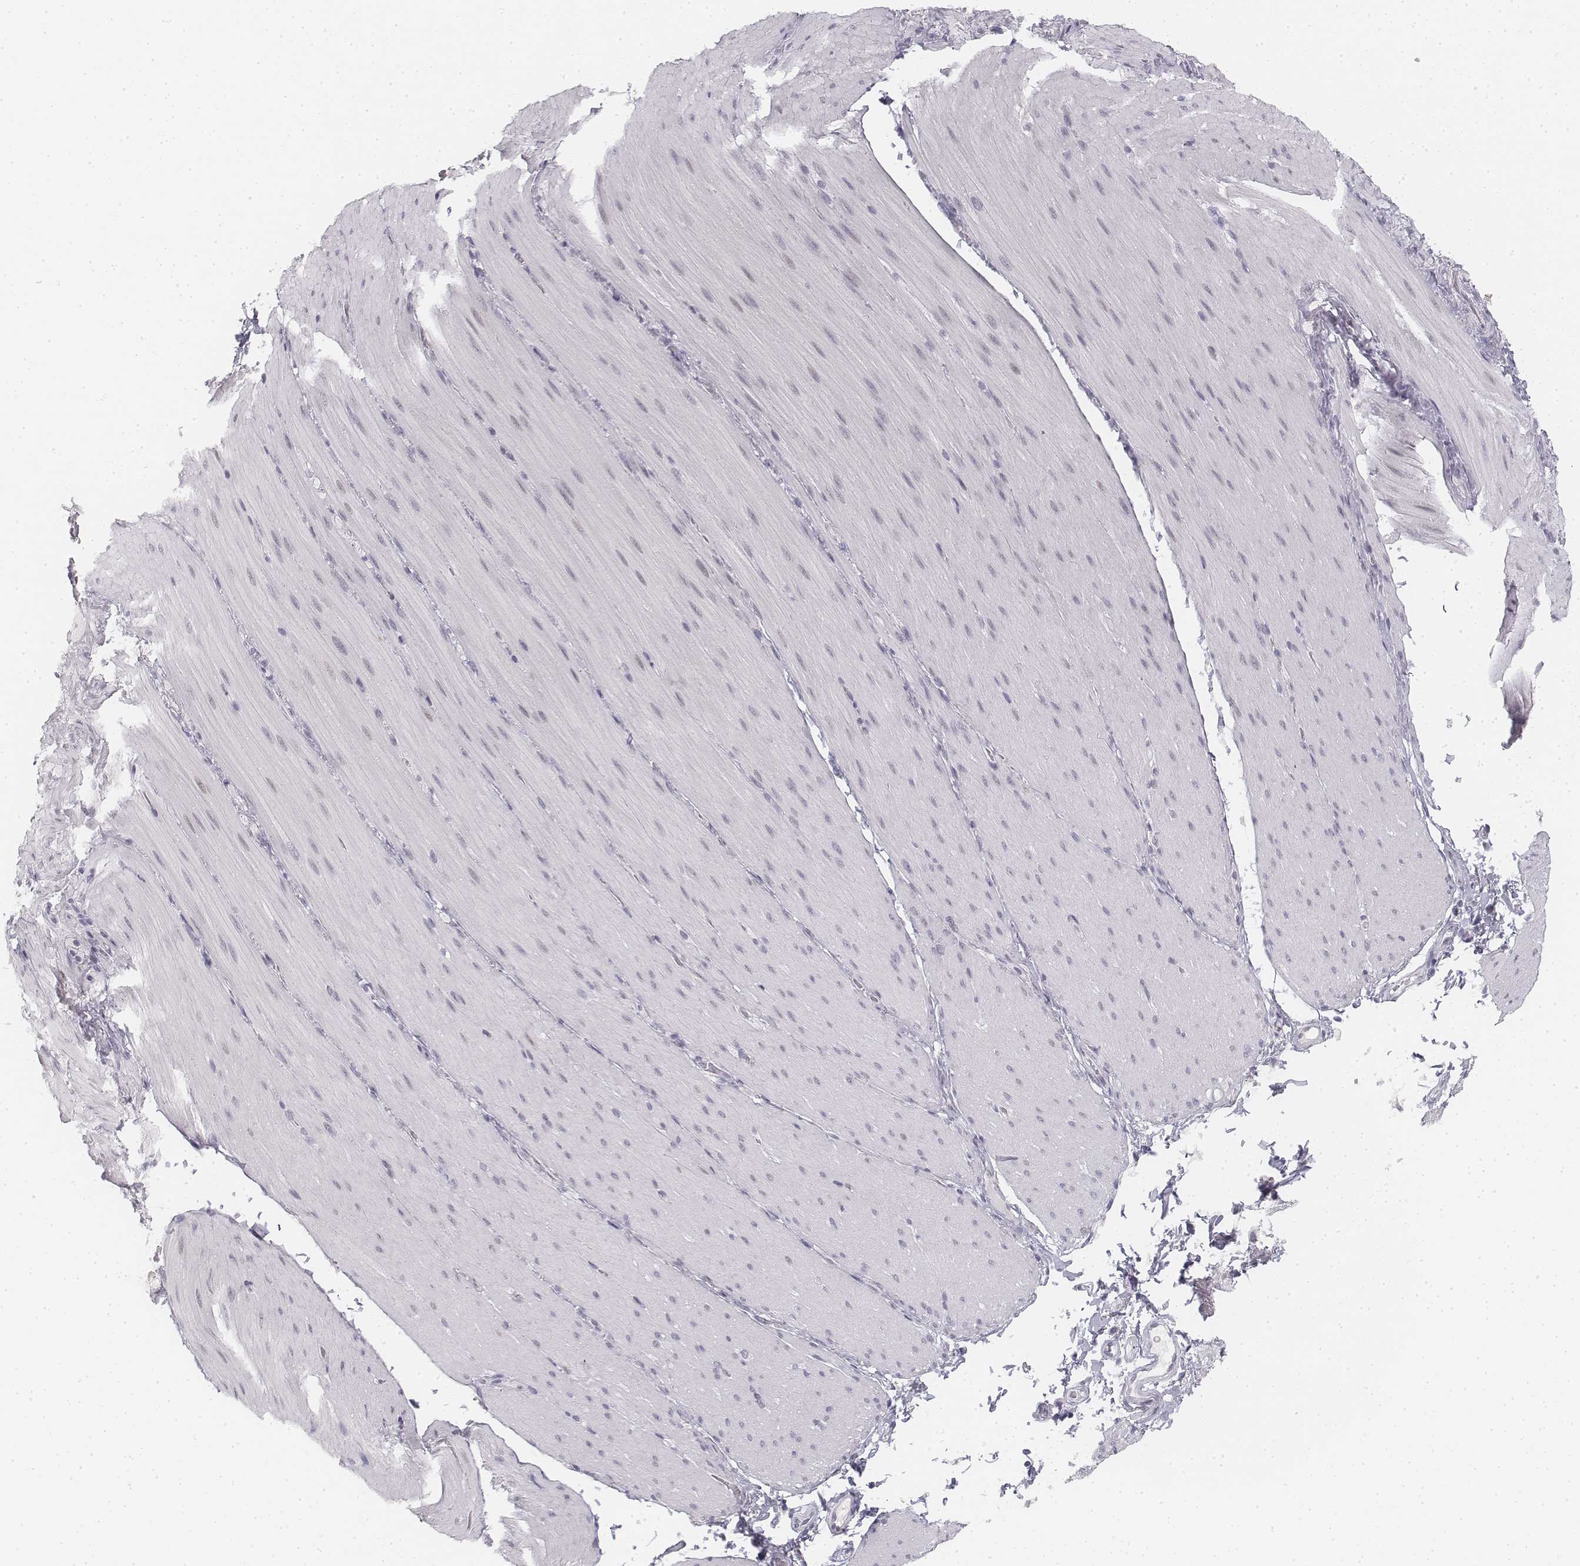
{"staining": {"intensity": "negative", "quantity": "none", "location": "none"}, "tissue": "smooth muscle", "cell_type": "Smooth muscle cells", "image_type": "normal", "snomed": [{"axis": "morphology", "description": "Normal tissue, NOS"}, {"axis": "topography", "description": "Smooth muscle"}, {"axis": "topography", "description": "Colon"}], "caption": "Immunohistochemistry histopathology image of benign smooth muscle: human smooth muscle stained with DAB (3,3'-diaminobenzidine) shows no significant protein expression in smooth muscle cells.", "gene": "KRTAP2", "patient": {"sex": "male", "age": 73}}